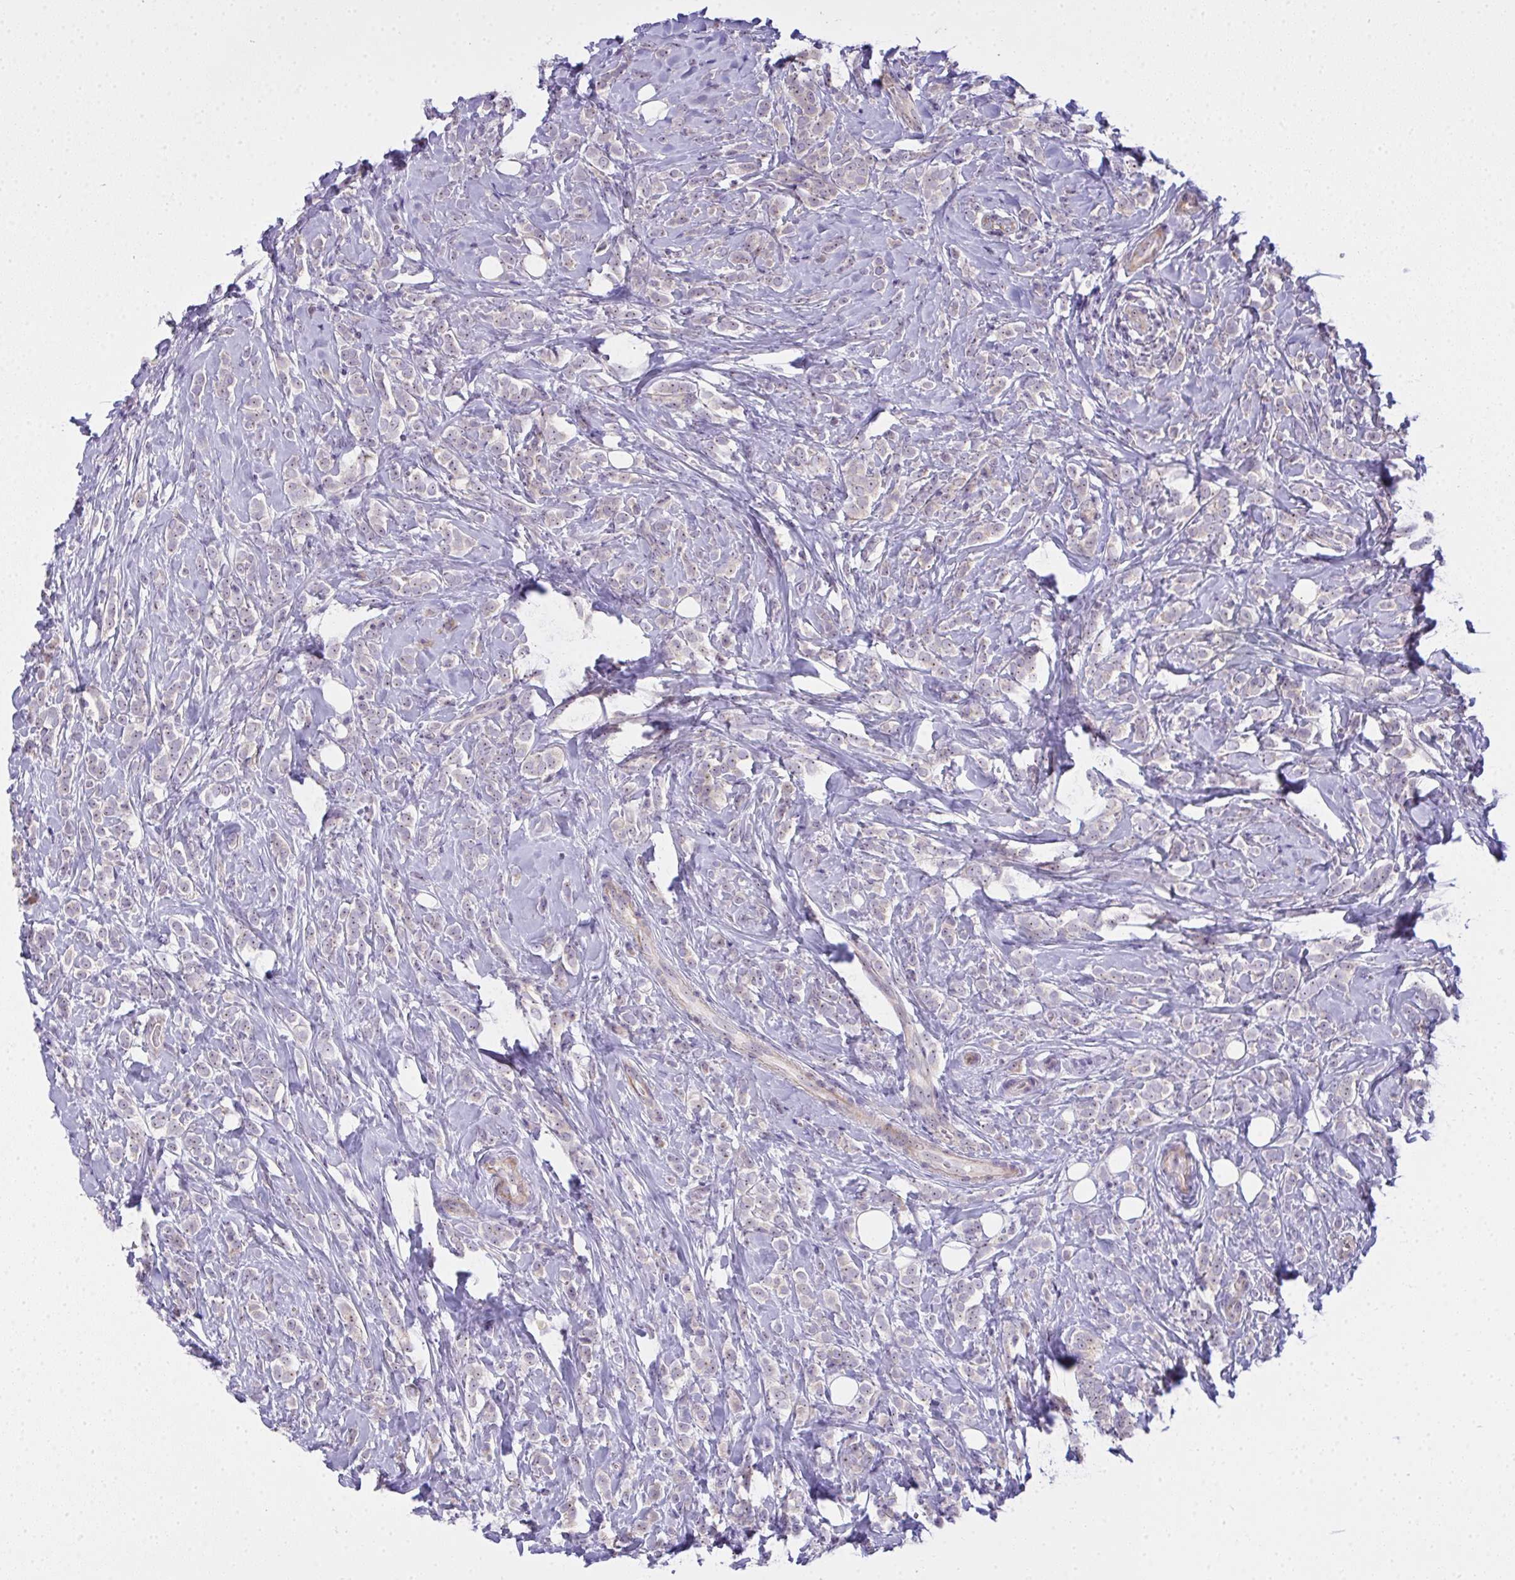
{"staining": {"intensity": "weak", "quantity": "<25%", "location": "cytoplasmic/membranous"}, "tissue": "breast cancer", "cell_type": "Tumor cells", "image_type": "cancer", "snomed": [{"axis": "morphology", "description": "Lobular carcinoma"}, {"axis": "topography", "description": "Breast"}], "caption": "Tumor cells are negative for brown protein staining in breast lobular carcinoma.", "gene": "NT5C1A", "patient": {"sex": "female", "age": 49}}